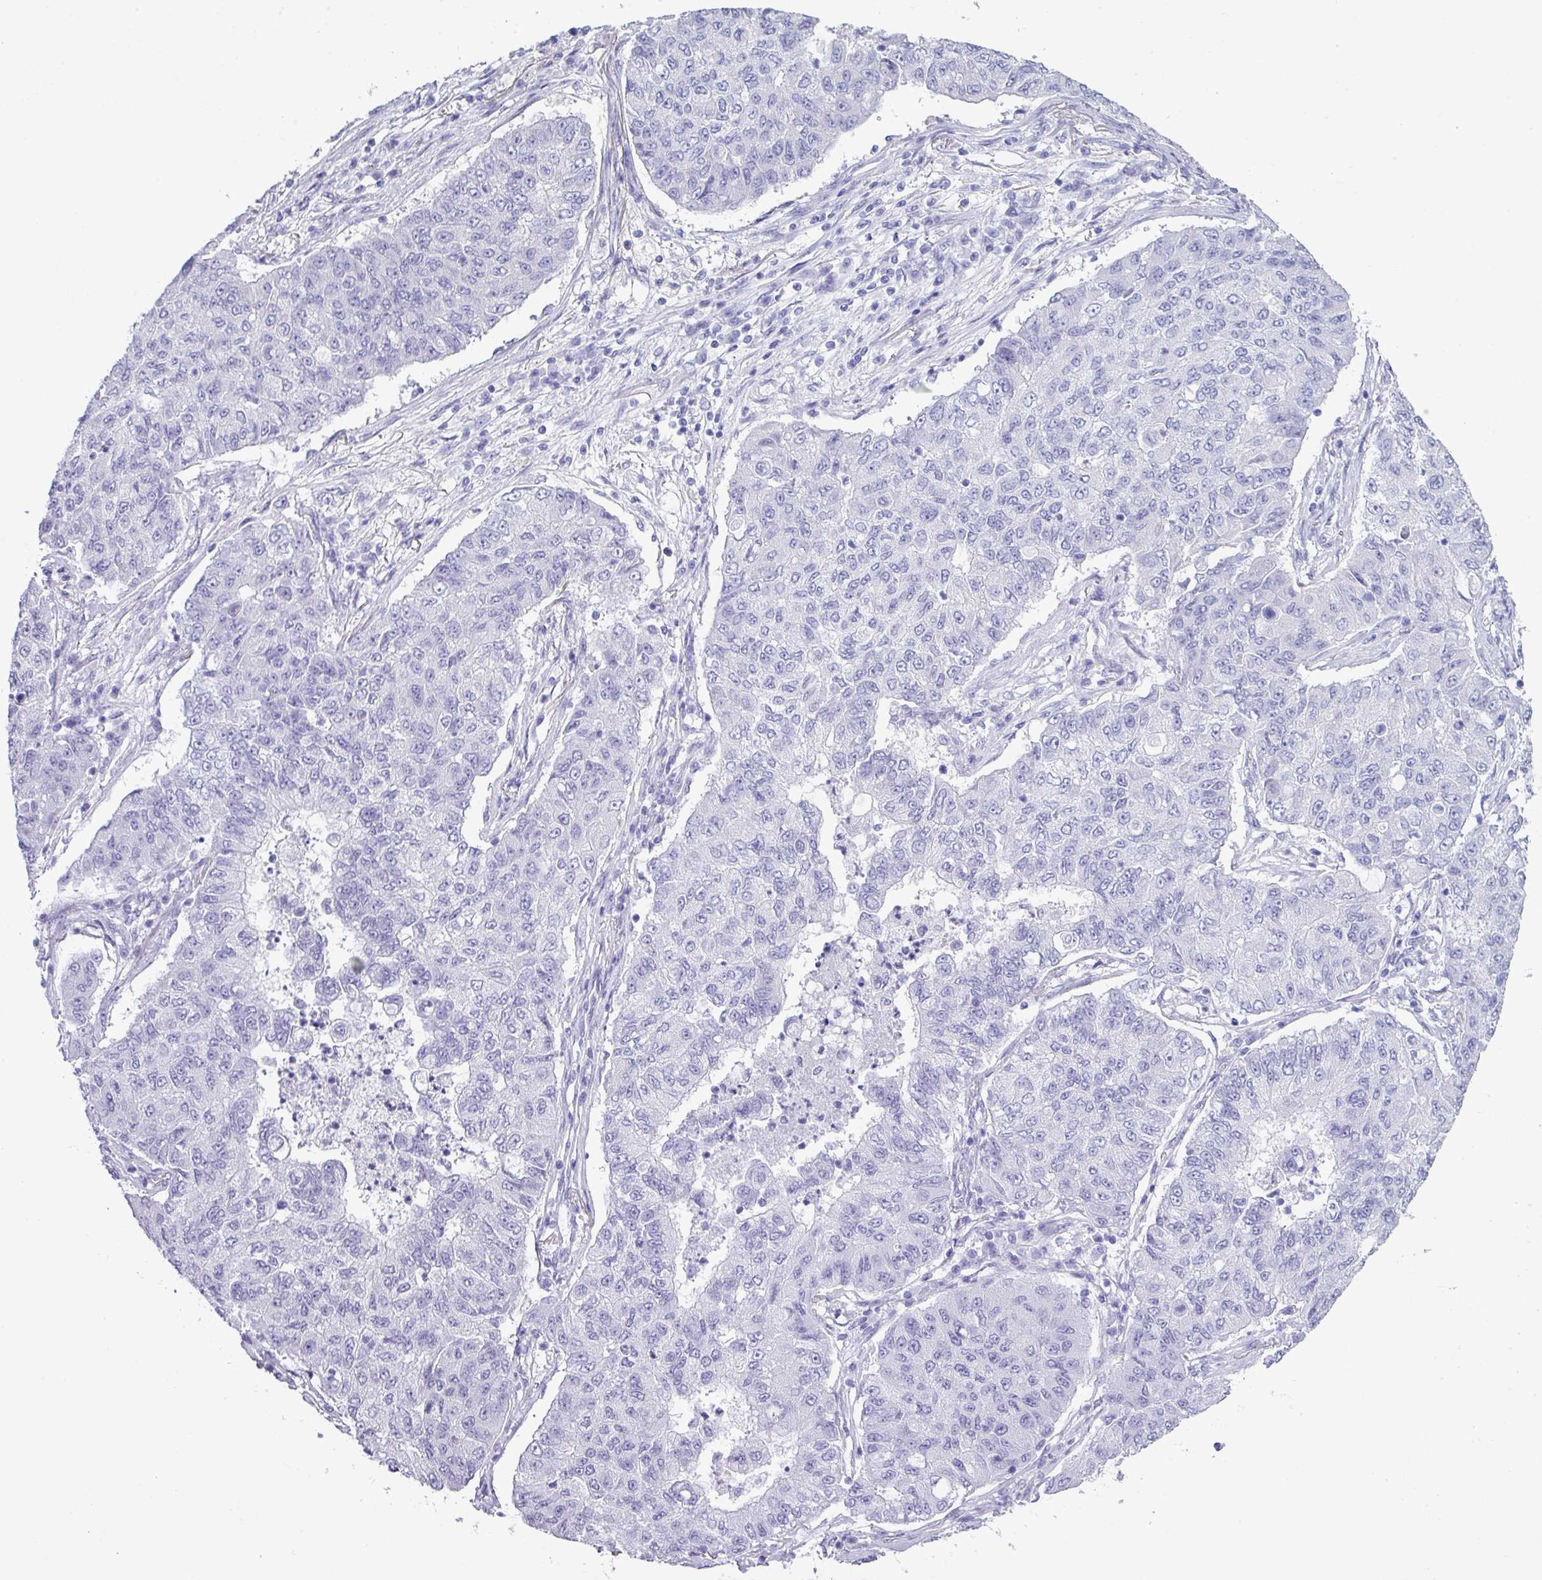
{"staining": {"intensity": "negative", "quantity": "none", "location": "none"}, "tissue": "lung cancer", "cell_type": "Tumor cells", "image_type": "cancer", "snomed": [{"axis": "morphology", "description": "Squamous cell carcinoma, NOS"}, {"axis": "topography", "description": "Lung"}], "caption": "Immunohistochemical staining of human lung cancer displays no significant positivity in tumor cells.", "gene": "ABCC5", "patient": {"sex": "male", "age": 74}}